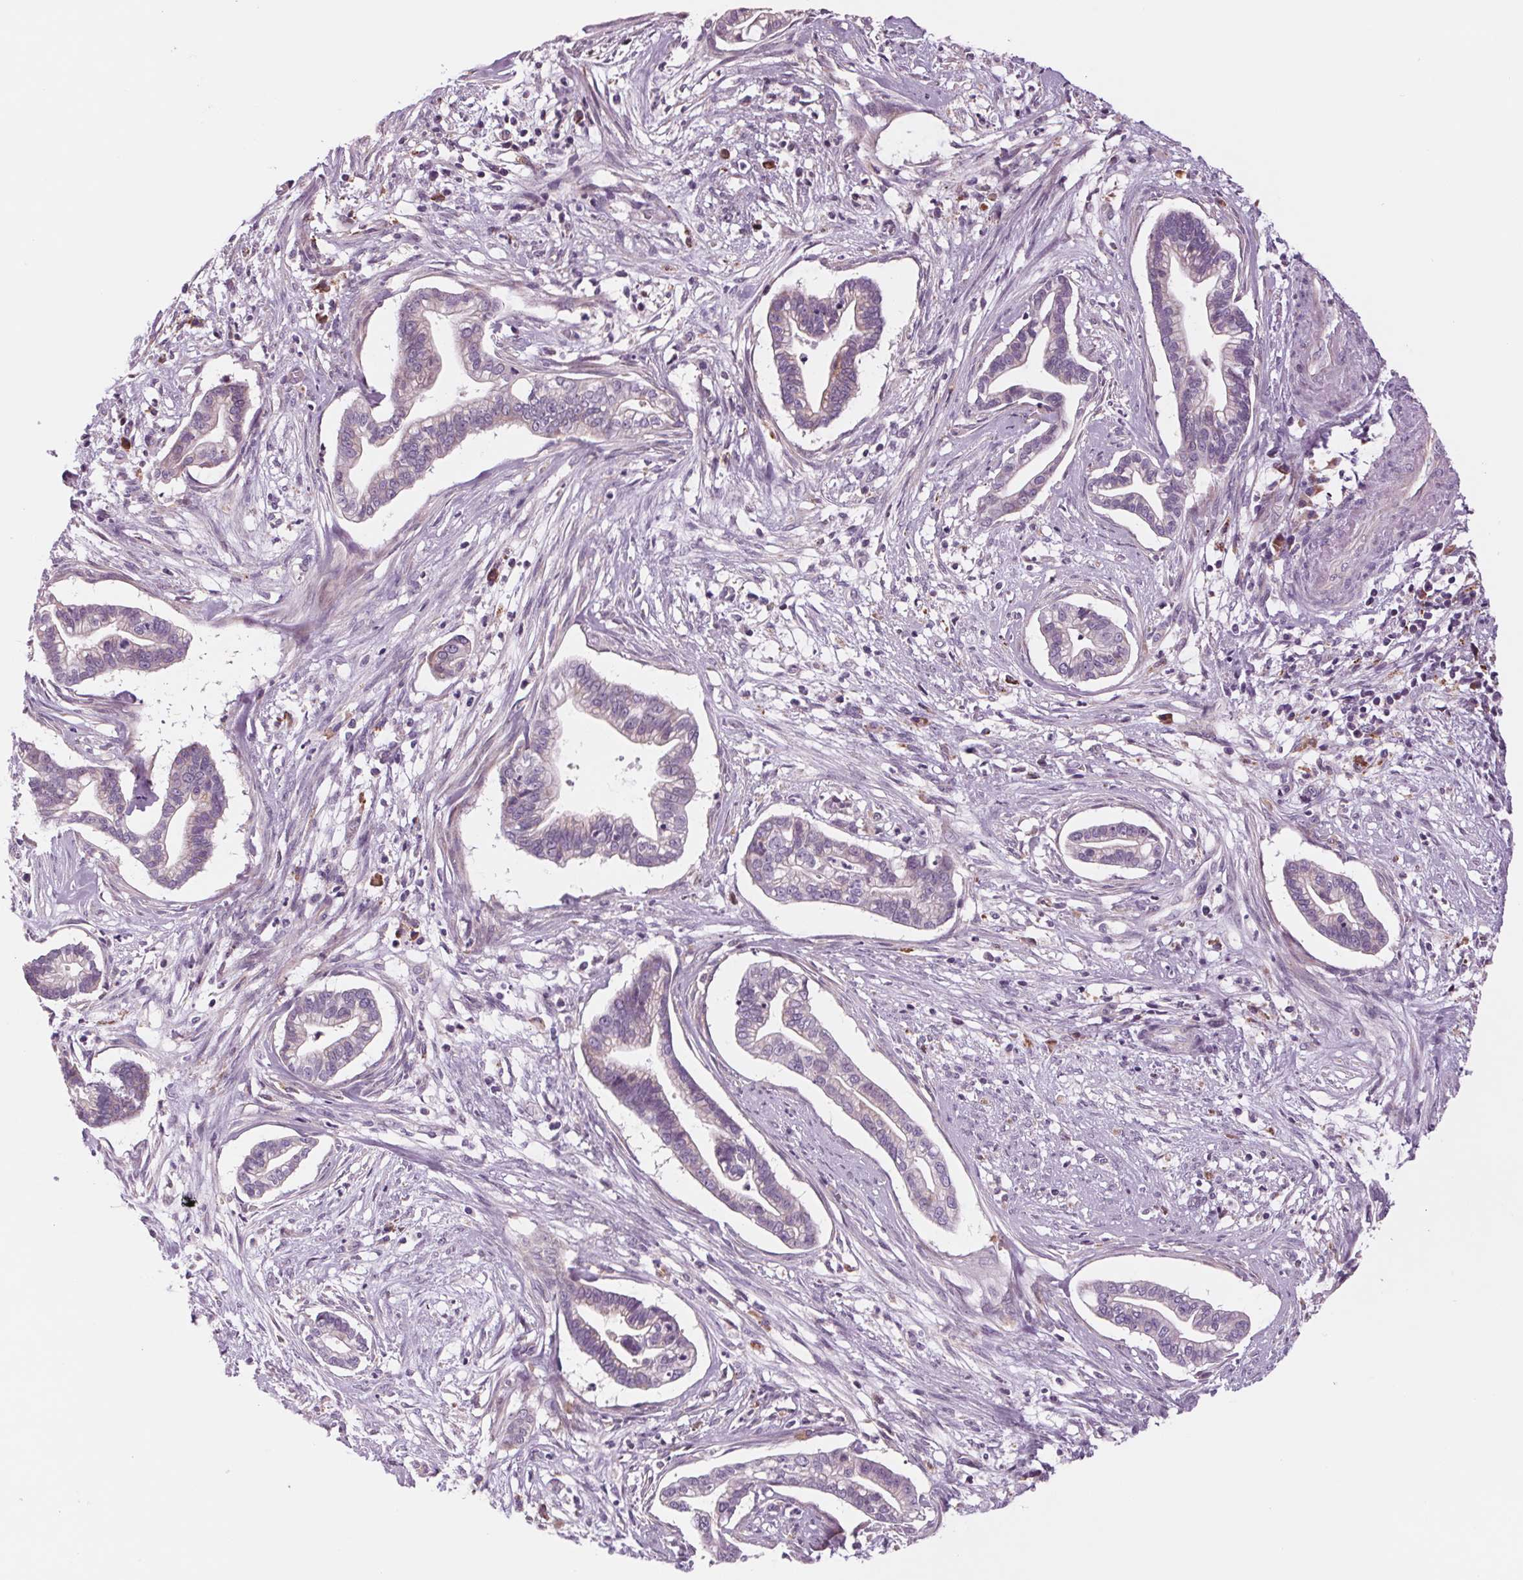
{"staining": {"intensity": "weak", "quantity": "<25%", "location": "cytoplasmic/membranous"}, "tissue": "cervical cancer", "cell_type": "Tumor cells", "image_type": "cancer", "snomed": [{"axis": "morphology", "description": "Adenocarcinoma, NOS"}, {"axis": "topography", "description": "Cervix"}], "caption": "Immunohistochemistry micrograph of neoplastic tissue: cervical cancer stained with DAB shows no significant protein expression in tumor cells. Nuclei are stained in blue.", "gene": "SAMD5", "patient": {"sex": "female", "age": 62}}